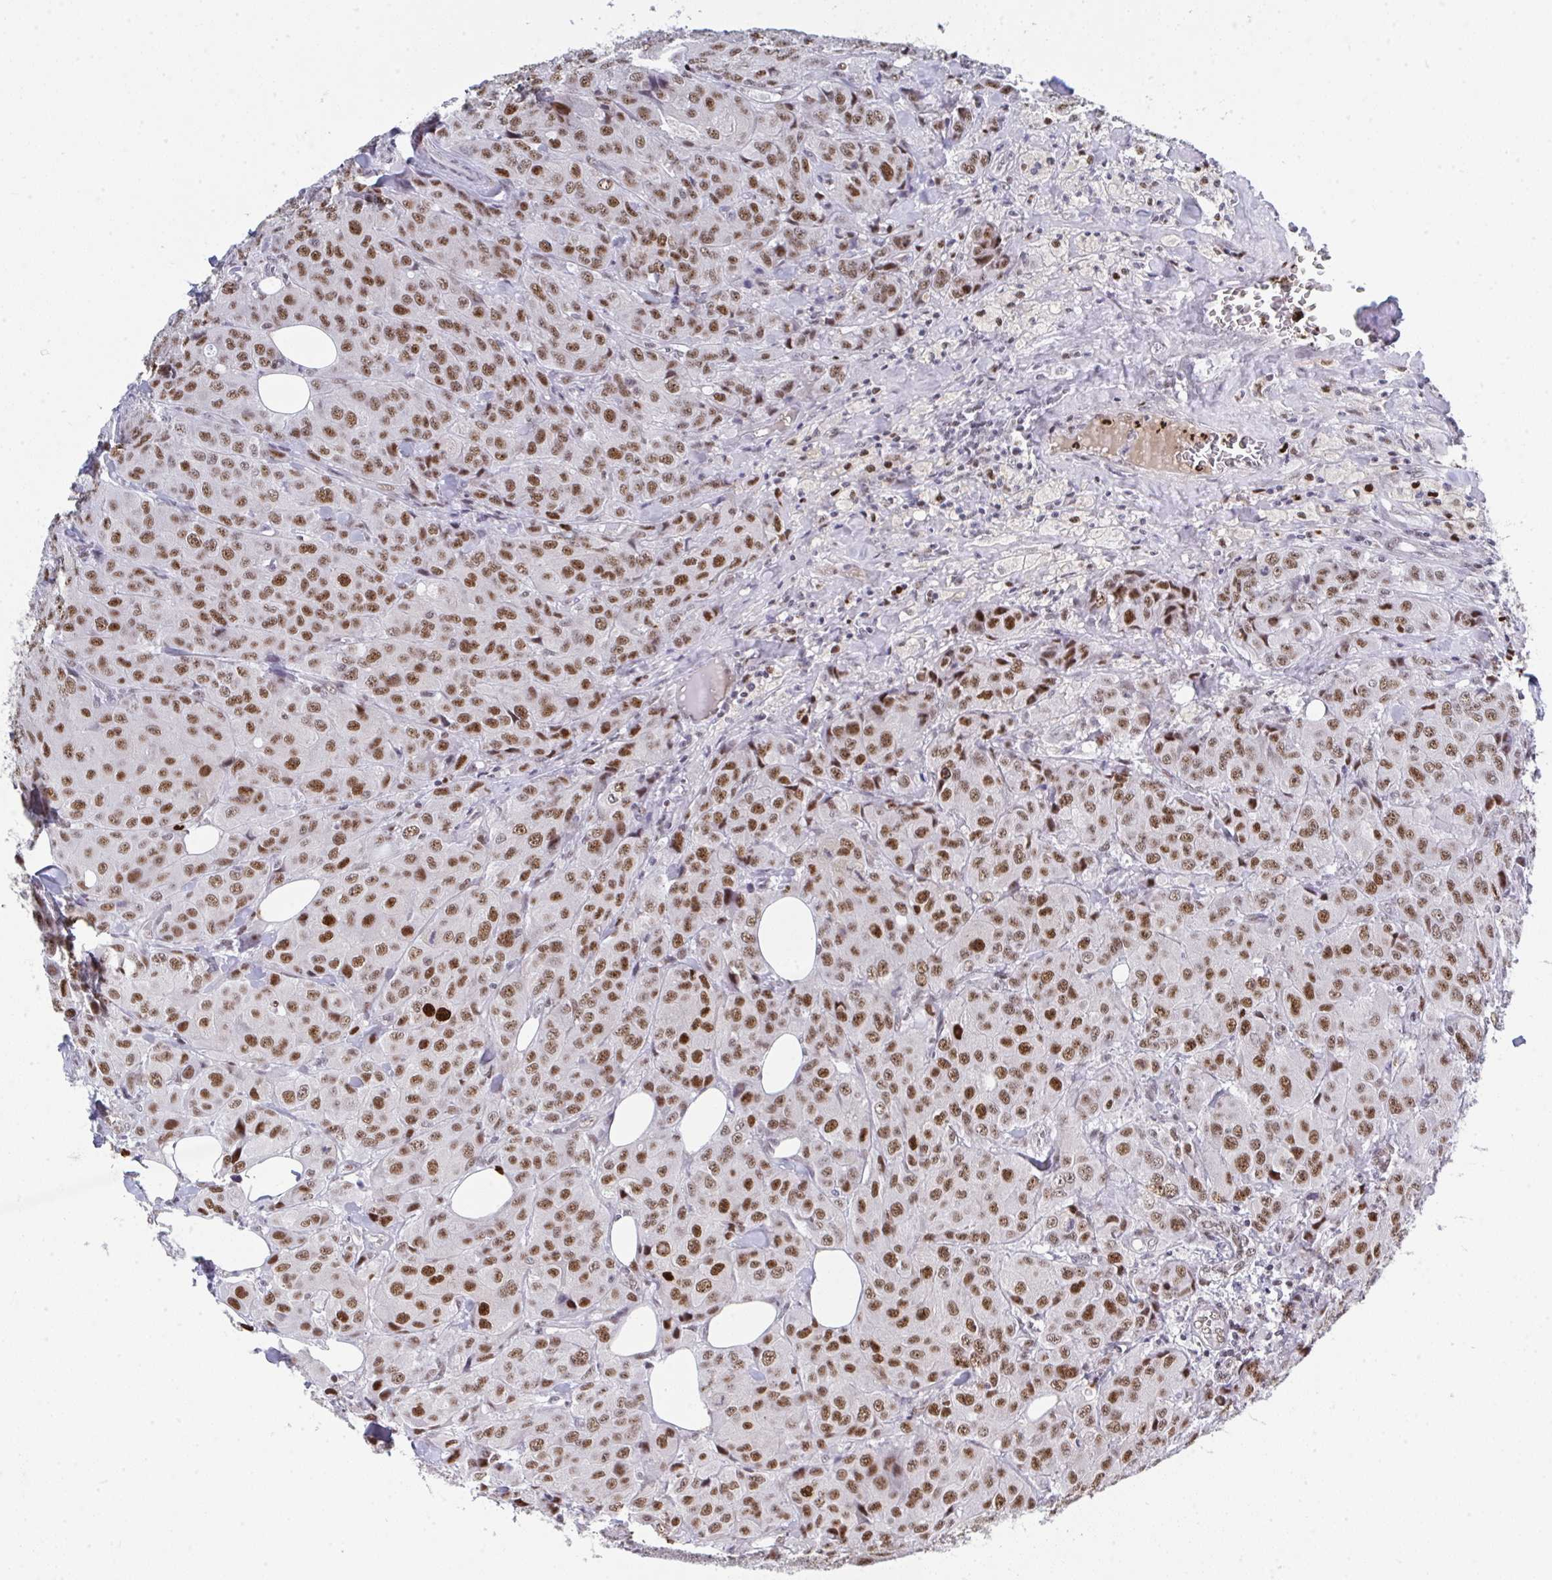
{"staining": {"intensity": "moderate", "quantity": ">75%", "location": "nuclear"}, "tissue": "breast cancer", "cell_type": "Tumor cells", "image_type": "cancer", "snomed": [{"axis": "morphology", "description": "Duct carcinoma"}, {"axis": "topography", "description": "Breast"}], "caption": "Moderate nuclear positivity for a protein is seen in approximately >75% of tumor cells of breast infiltrating ductal carcinoma using immunohistochemistry (IHC).", "gene": "JDP2", "patient": {"sex": "female", "age": 43}}